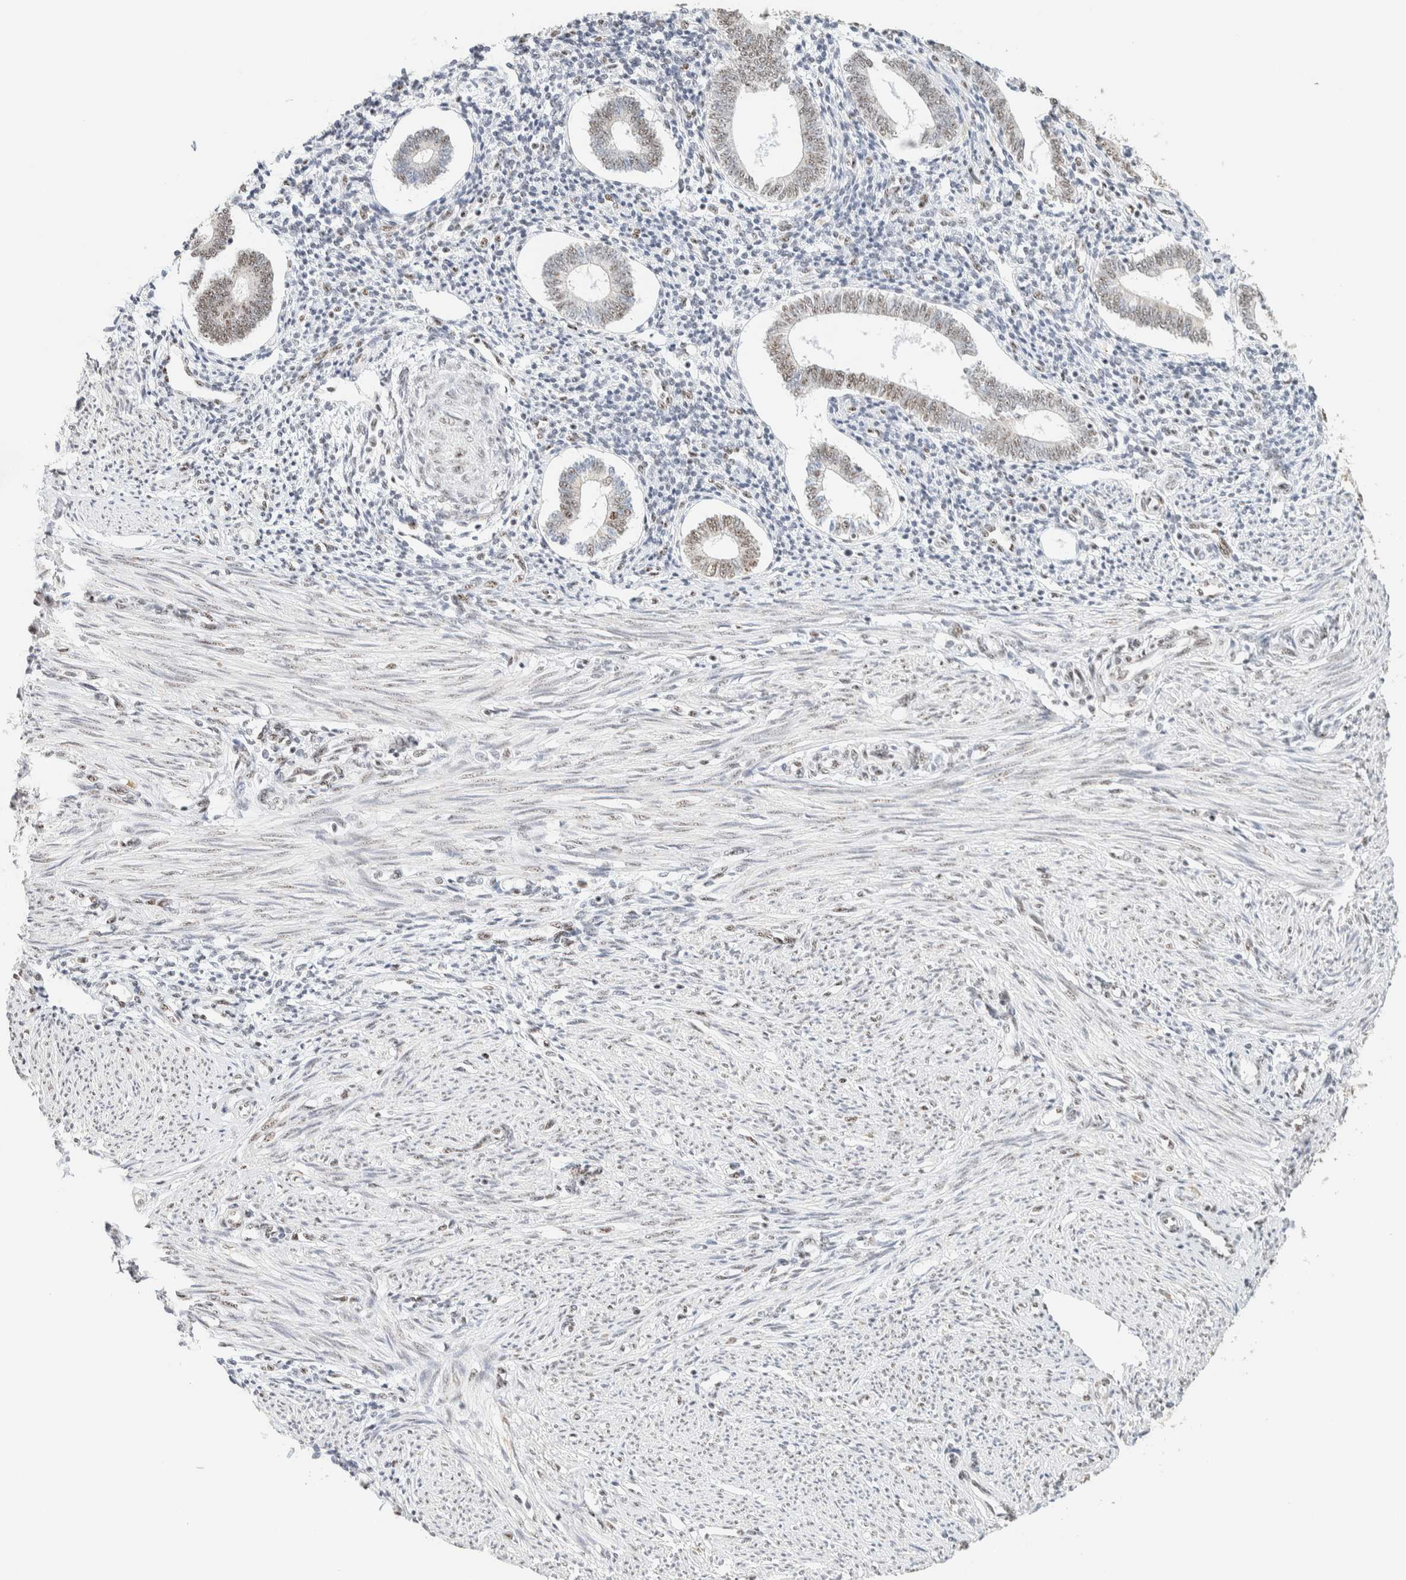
{"staining": {"intensity": "weak", "quantity": ">75%", "location": "nuclear"}, "tissue": "endometrium", "cell_type": "Cells in endometrial stroma", "image_type": "normal", "snomed": [{"axis": "morphology", "description": "Normal tissue, NOS"}, {"axis": "topography", "description": "Endometrium"}], "caption": "Unremarkable endometrium reveals weak nuclear staining in approximately >75% of cells in endometrial stroma (Stains: DAB (3,3'-diaminobenzidine) in brown, nuclei in blue, Microscopy: brightfield microscopy at high magnification)..", "gene": "SON", "patient": {"sex": "female", "age": 42}}